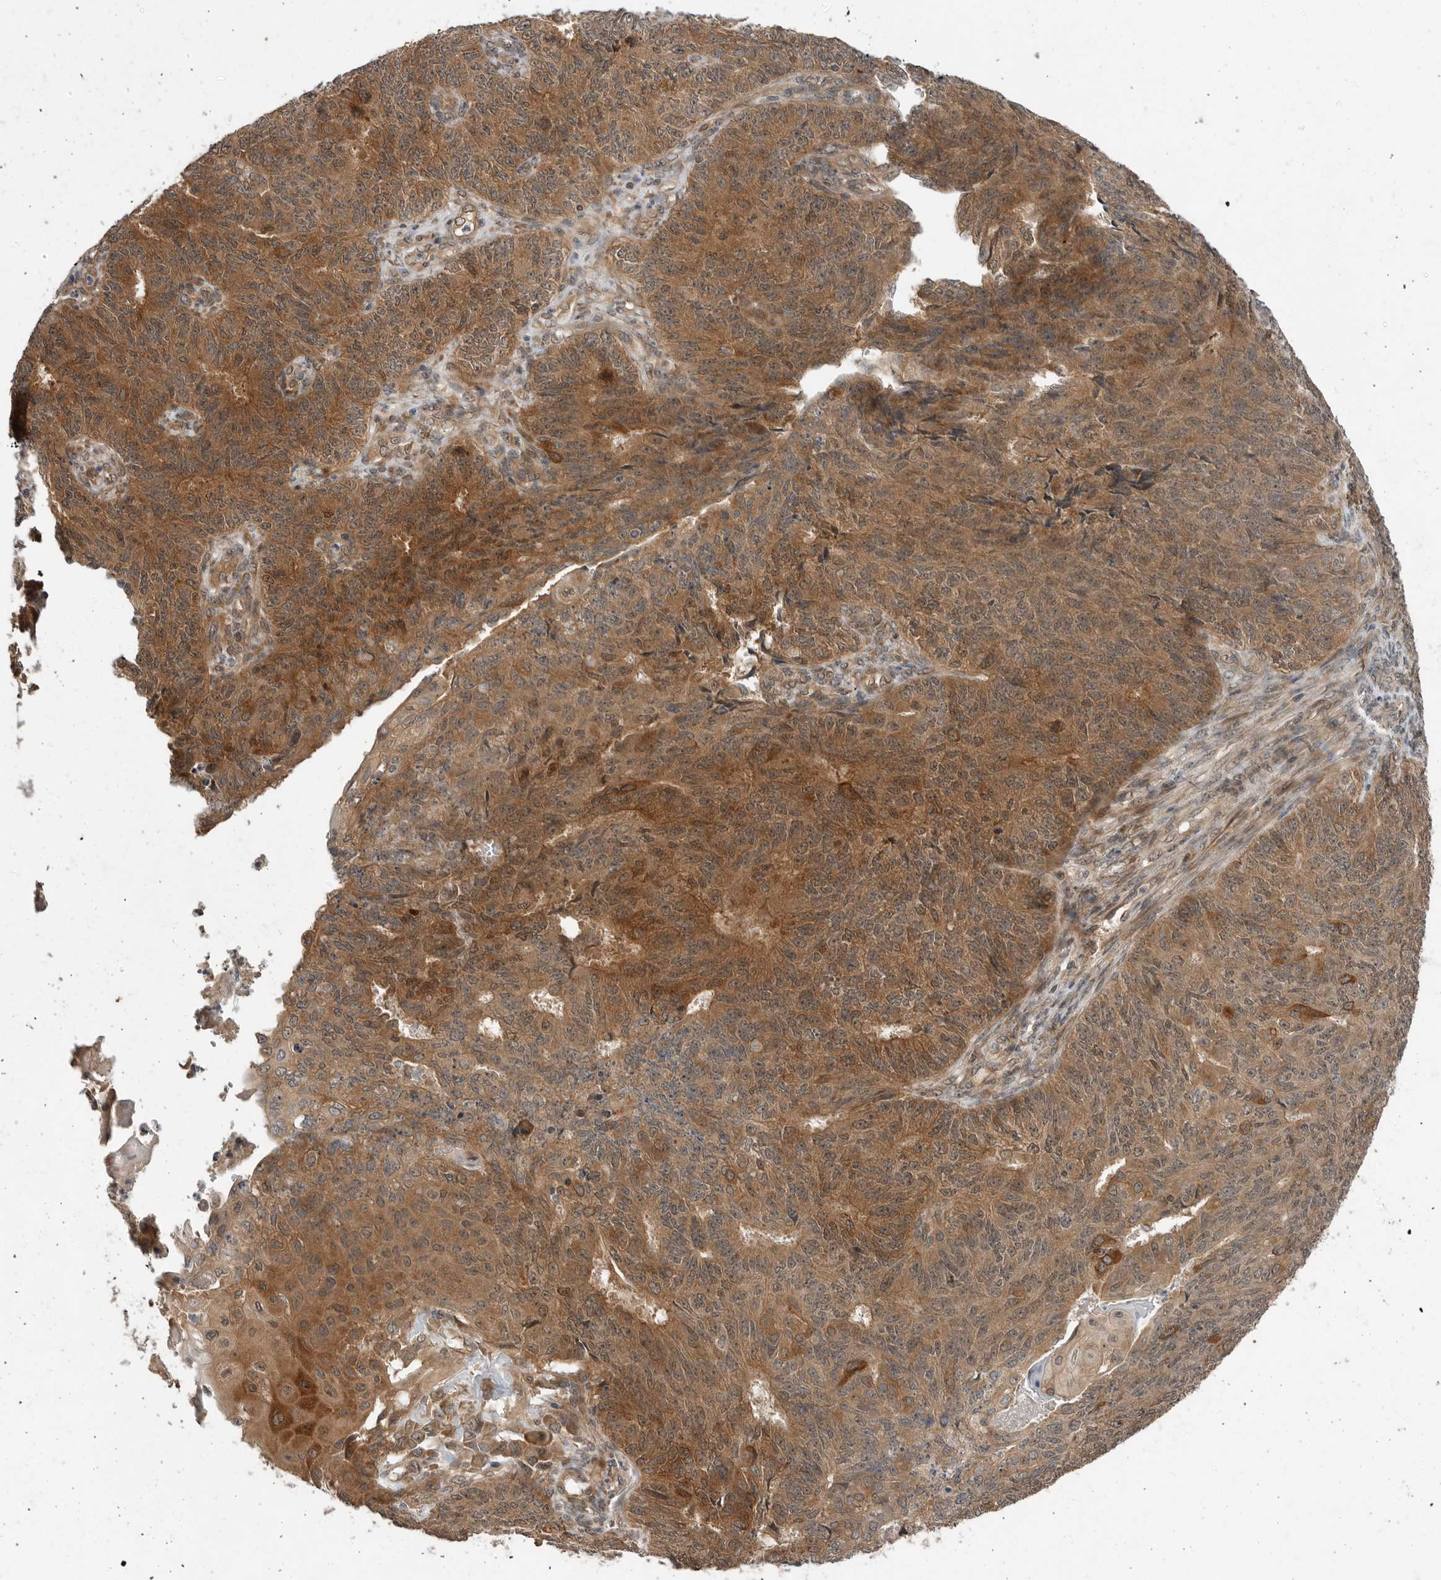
{"staining": {"intensity": "moderate", "quantity": ">75%", "location": "cytoplasmic/membranous"}, "tissue": "endometrial cancer", "cell_type": "Tumor cells", "image_type": "cancer", "snomed": [{"axis": "morphology", "description": "Adenocarcinoma, NOS"}, {"axis": "topography", "description": "Endometrium"}], "caption": "This is a photomicrograph of immunohistochemistry (IHC) staining of endometrial cancer (adenocarcinoma), which shows moderate expression in the cytoplasmic/membranous of tumor cells.", "gene": "OSBPL9", "patient": {"sex": "female", "age": 32}}